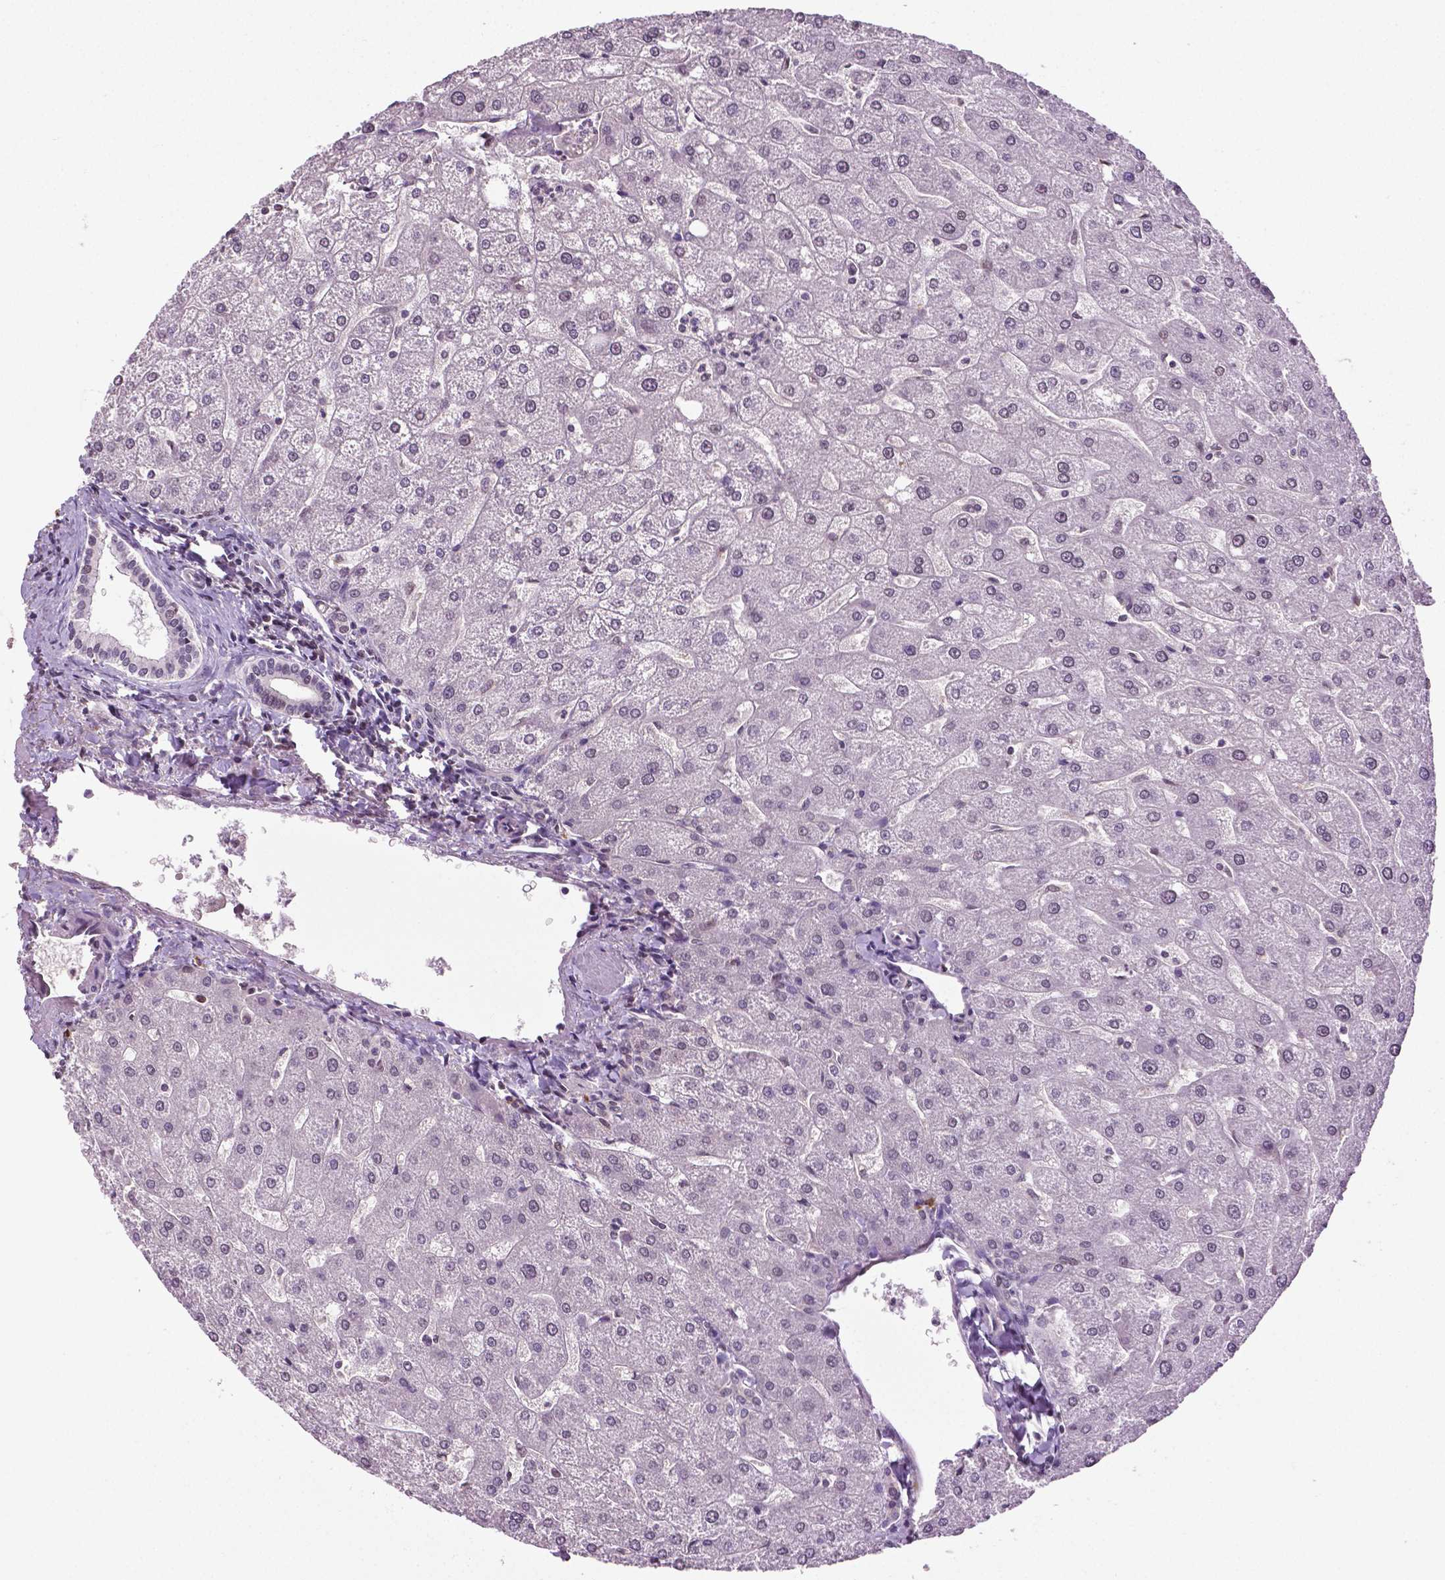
{"staining": {"intensity": "negative", "quantity": "none", "location": "none"}, "tissue": "liver", "cell_type": "Cholangiocytes", "image_type": "normal", "snomed": [{"axis": "morphology", "description": "Normal tissue, NOS"}, {"axis": "topography", "description": "Liver"}], "caption": "DAB immunohistochemical staining of normal liver displays no significant staining in cholangiocytes.", "gene": "DLX5", "patient": {"sex": "male", "age": 67}}